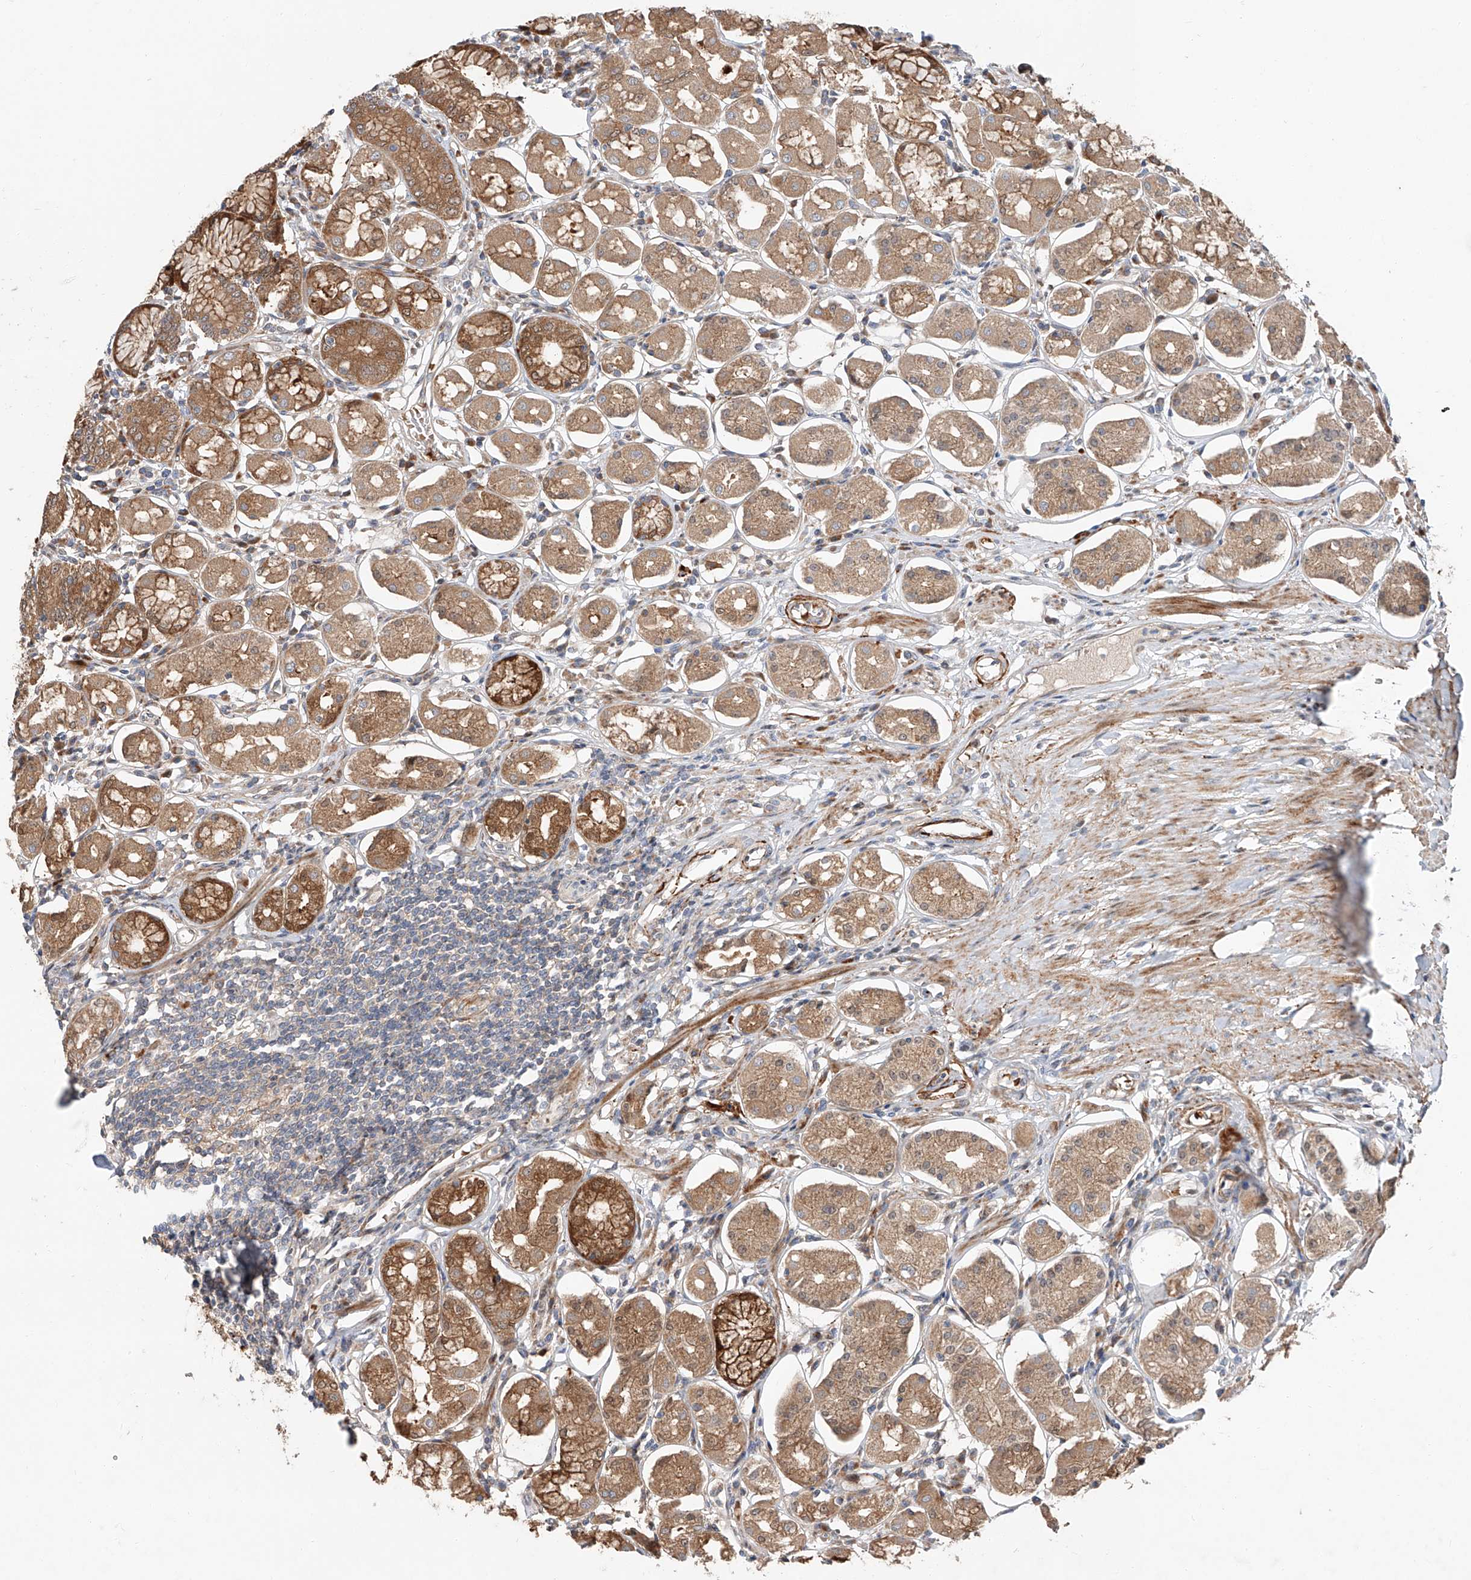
{"staining": {"intensity": "strong", "quantity": ">75%", "location": "cytoplasmic/membranous"}, "tissue": "stomach", "cell_type": "Glandular cells", "image_type": "normal", "snomed": [{"axis": "morphology", "description": "Normal tissue, NOS"}, {"axis": "topography", "description": "Stomach, lower"}], "caption": "Protein expression analysis of unremarkable human stomach reveals strong cytoplasmic/membranous staining in about >75% of glandular cells.", "gene": "USF3", "patient": {"sex": "female", "age": 56}}